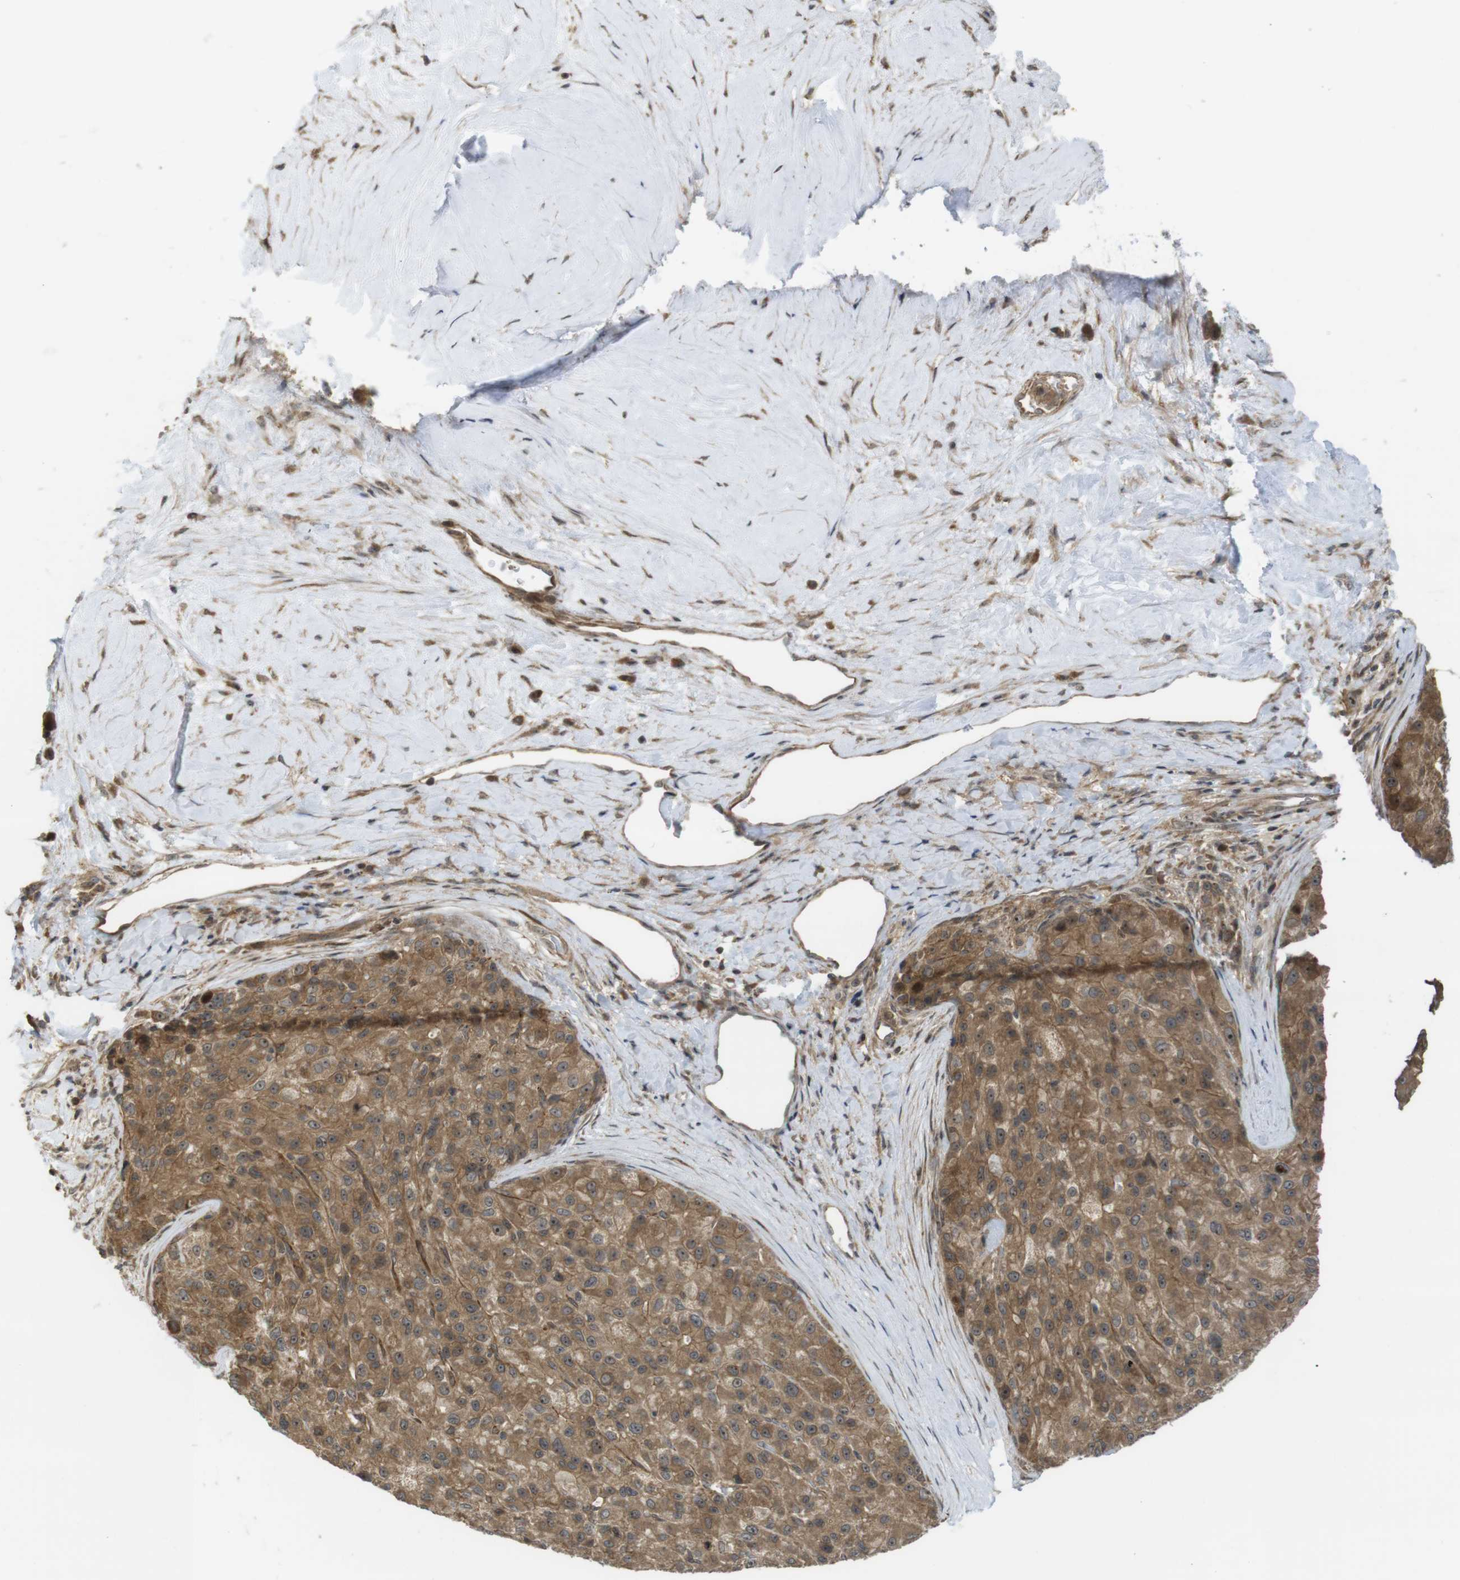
{"staining": {"intensity": "moderate", "quantity": ">75%", "location": "cytoplasmic/membranous"}, "tissue": "liver cancer", "cell_type": "Tumor cells", "image_type": "cancer", "snomed": [{"axis": "morphology", "description": "Carcinoma, Hepatocellular, NOS"}, {"axis": "topography", "description": "Liver"}], "caption": "This is an image of immunohistochemistry staining of liver cancer (hepatocellular carcinoma), which shows moderate positivity in the cytoplasmic/membranous of tumor cells.", "gene": "CC2D1A", "patient": {"sex": "male", "age": 80}}